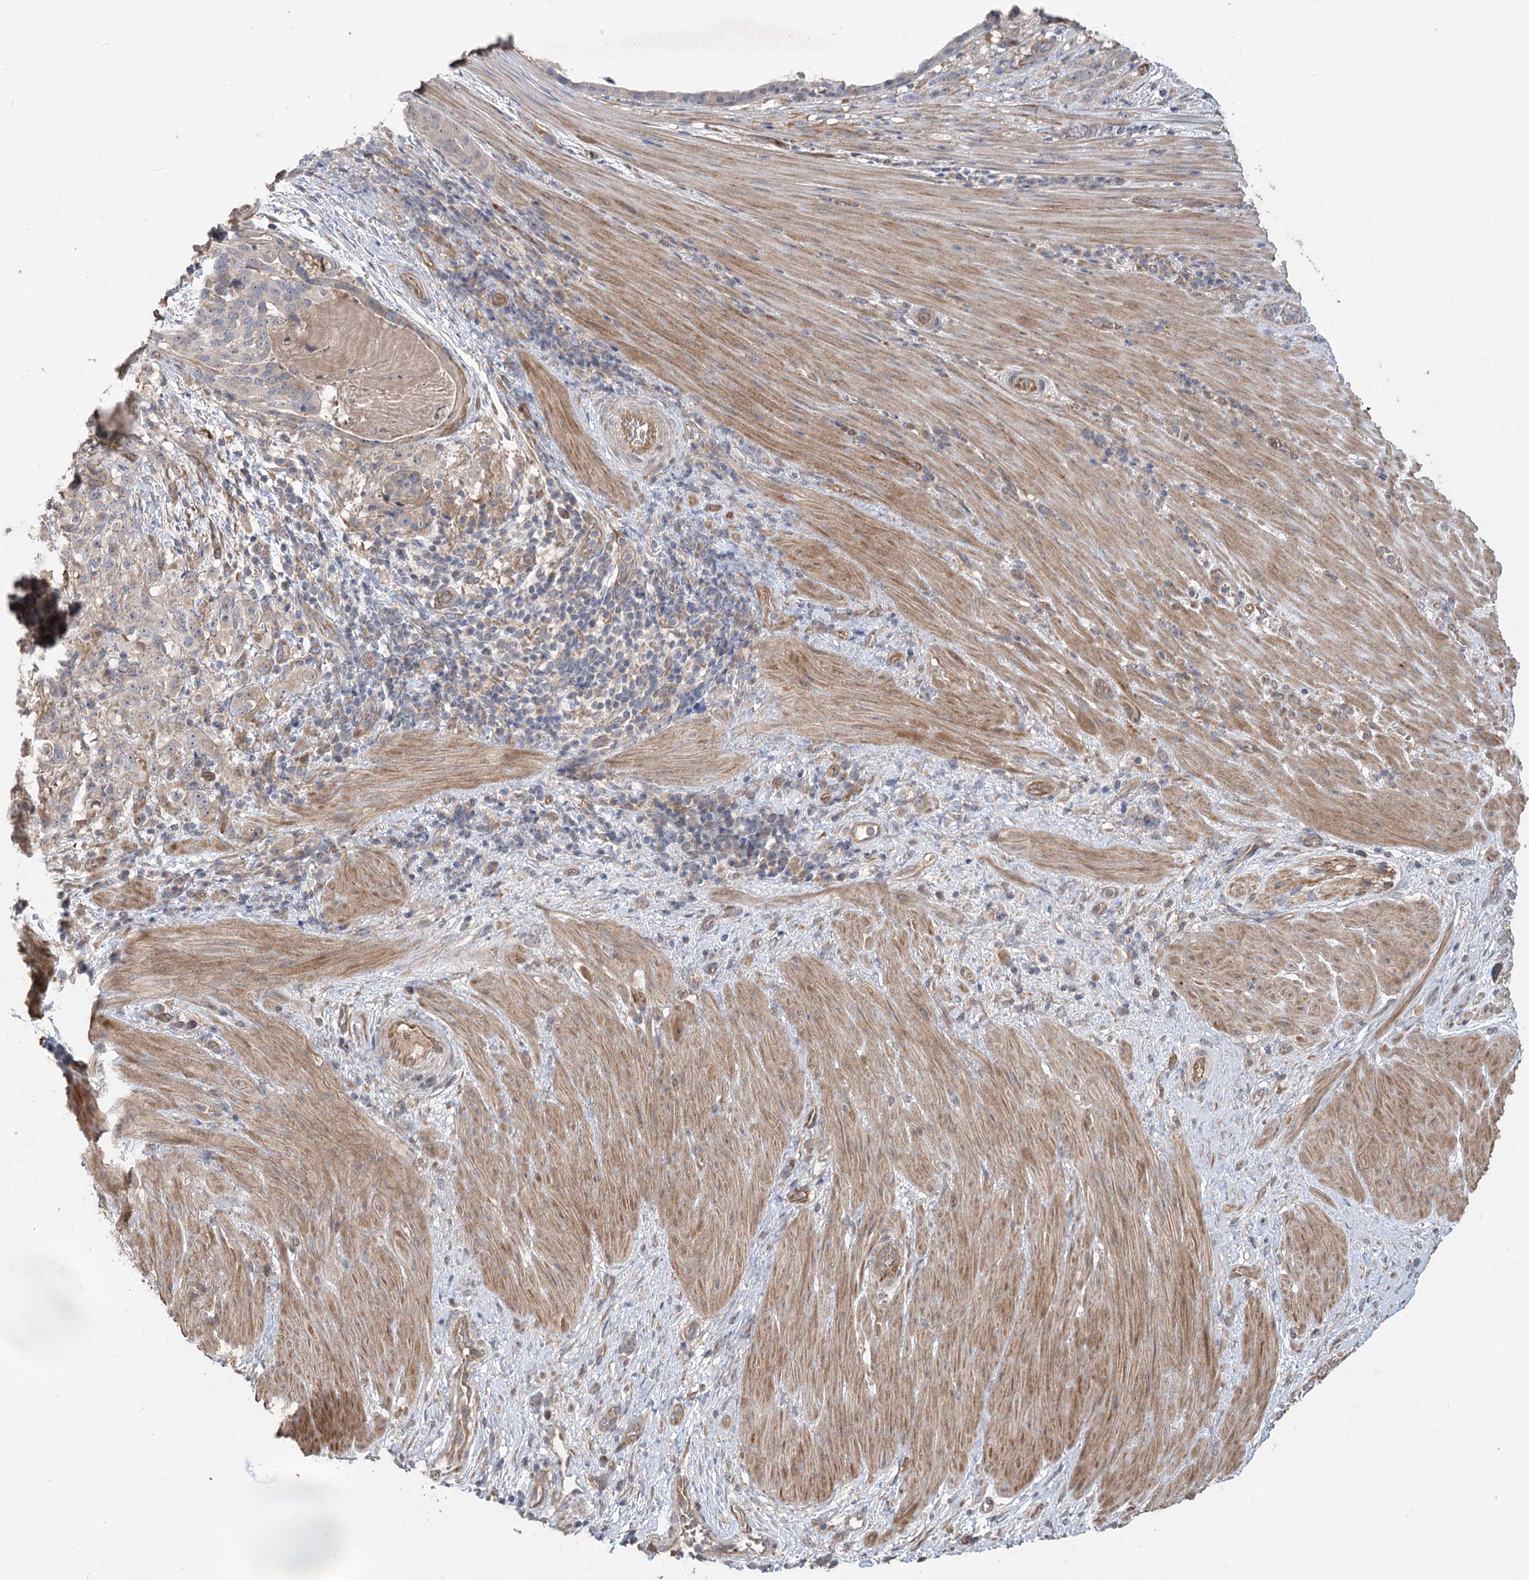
{"staining": {"intensity": "negative", "quantity": "none", "location": "none"}, "tissue": "stomach cancer", "cell_type": "Tumor cells", "image_type": "cancer", "snomed": [{"axis": "morphology", "description": "Adenocarcinoma, NOS"}, {"axis": "topography", "description": "Stomach"}], "caption": "This is an immunohistochemistry (IHC) histopathology image of human adenocarcinoma (stomach). There is no positivity in tumor cells.", "gene": "RIN2", "patient": {"sex": "male", "age": 48}}